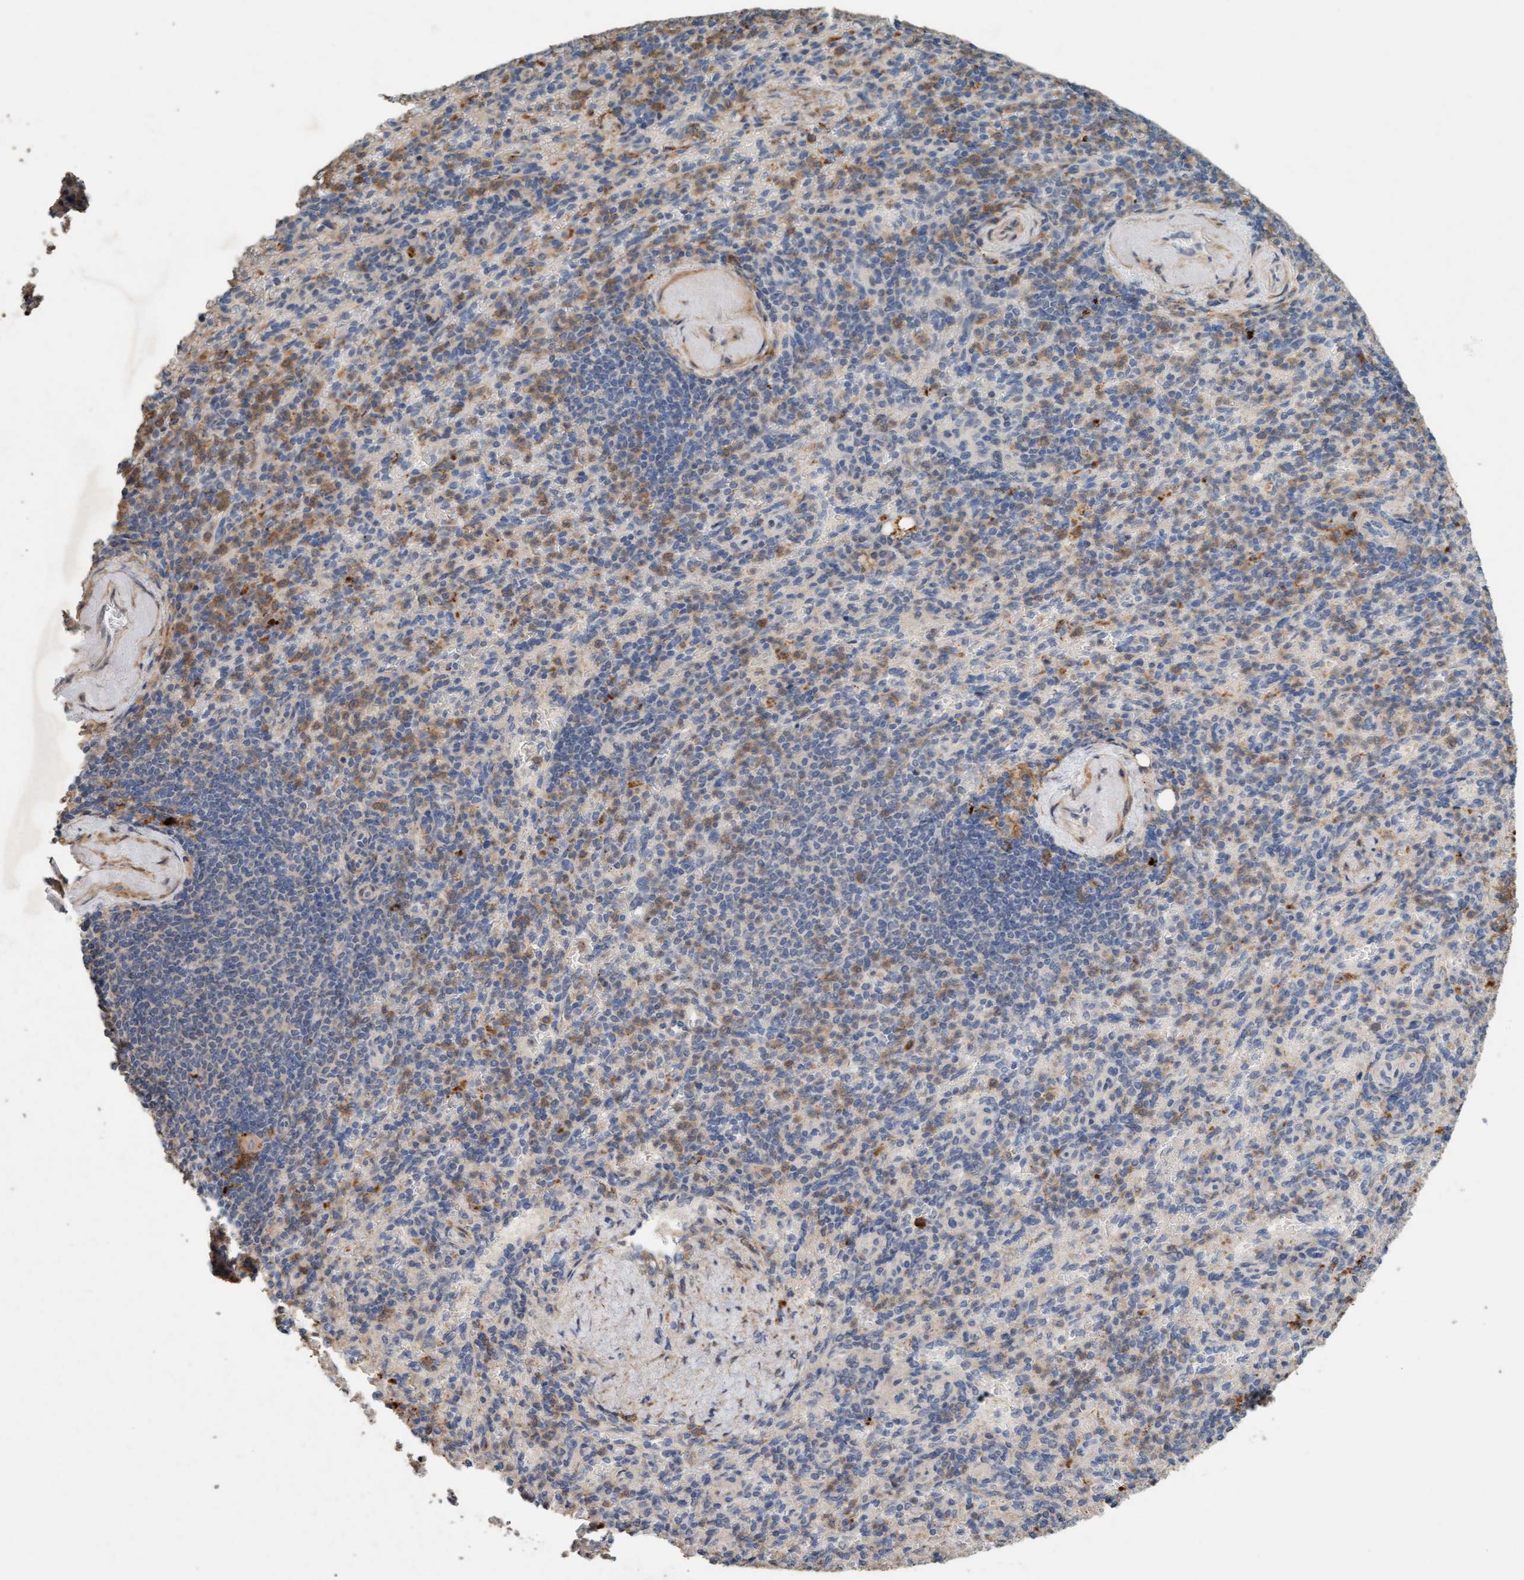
{"staining": {"intensity": "moderate", "quantity": "<25%", "location": "cytoplasmic/membranous"}, "tissue": "spleen", "cell_type": "Cells in red pulp", "image_type": "normal", "snomed": [{"axis": "morphology", "description": "Normal tissue, NOS"}, {"axis": "topography", "description": "Spleen"}], "caption": "Immunohistochemistry (DAB) staining of unremarkable human spleen demonstrates moderate cytoplasmic/membranous protein staining in approximately <25% of cells in red pulp.", "gene": "LONRF1", "patient": {"sex": "female", "age": 74}}